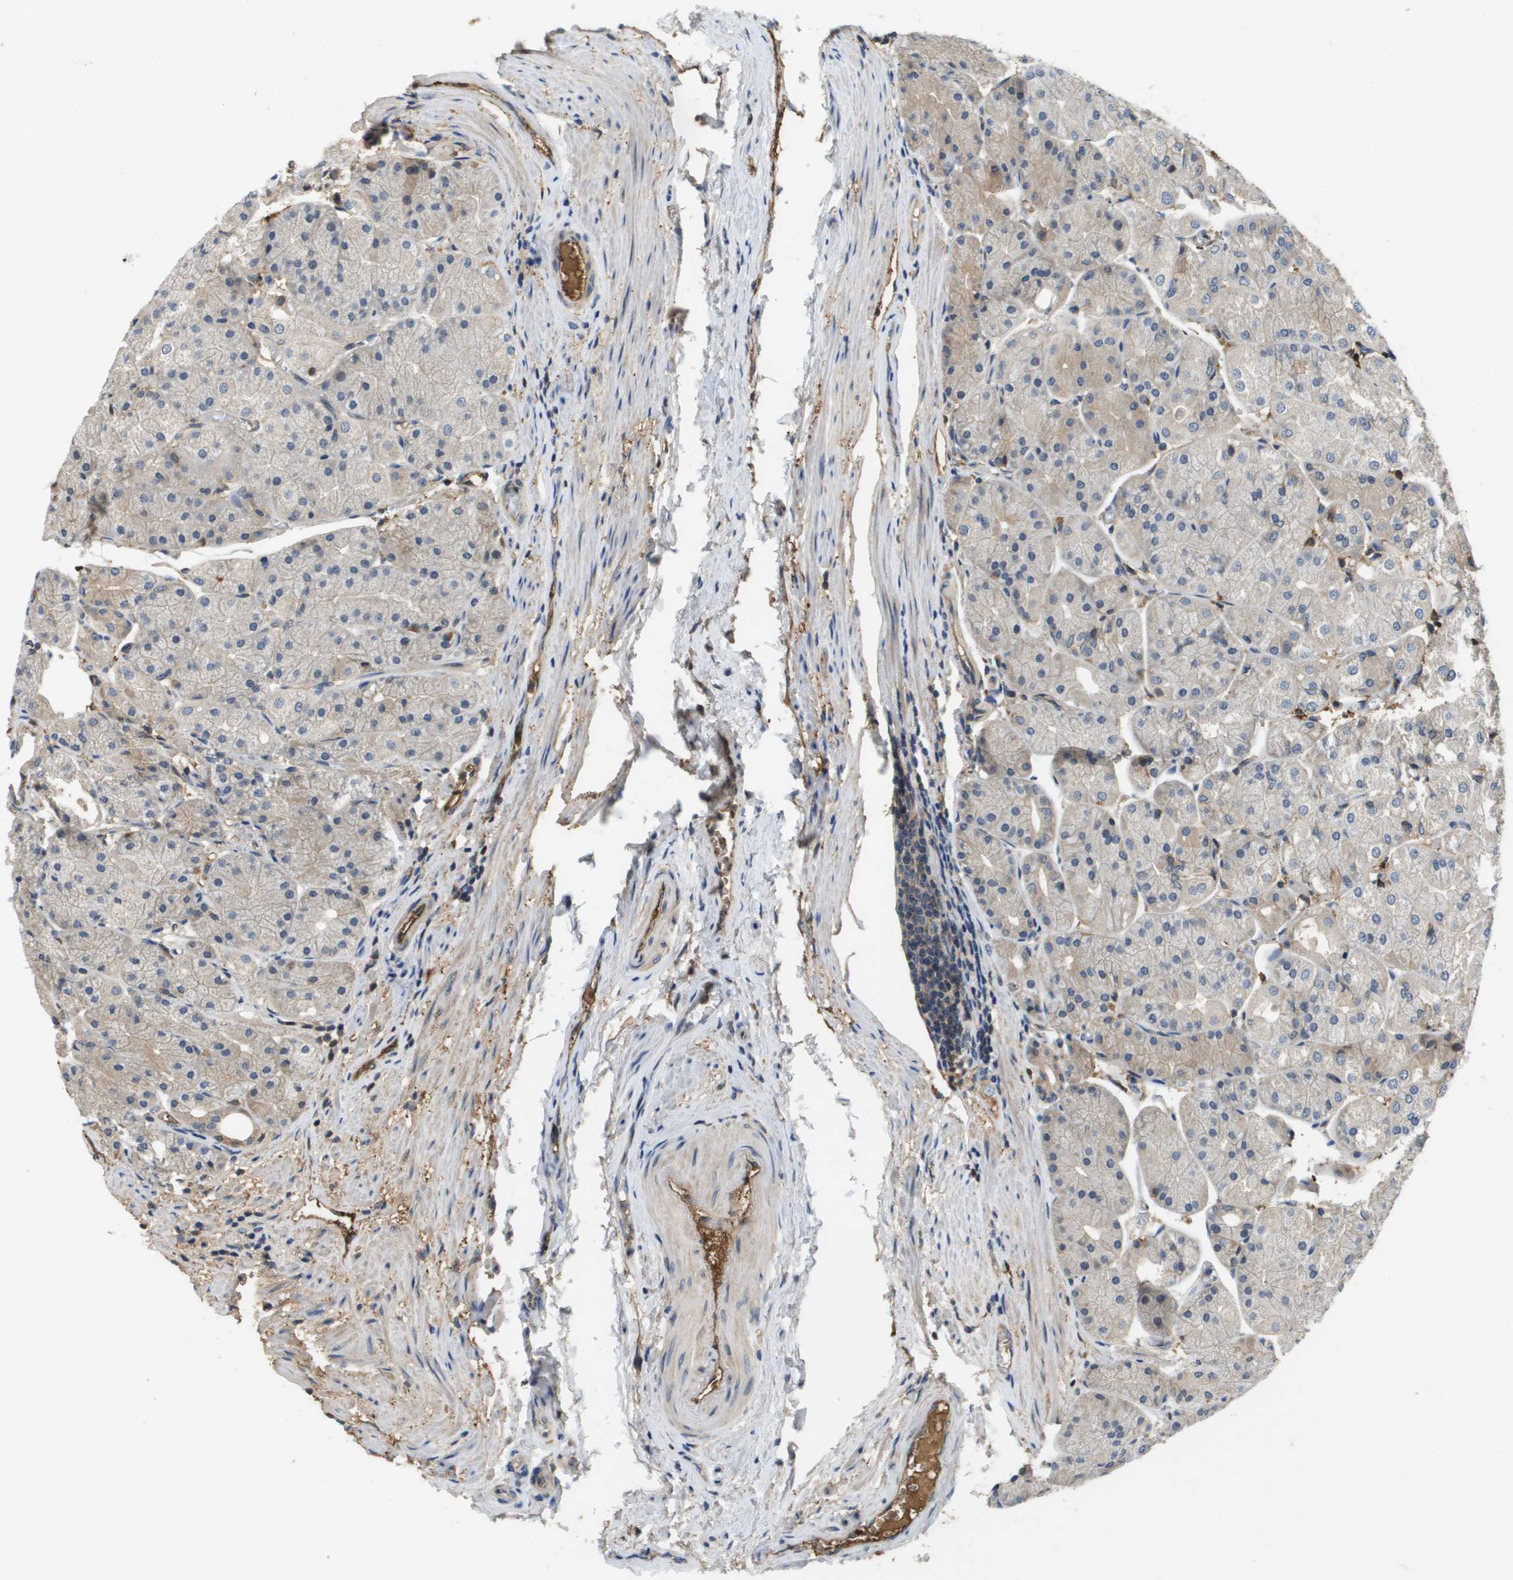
{"staining": {"intensity": "moderate", "quantity": "<25%", "location": "cytoplasmic/membranous"}, "tissue": "stomach", "cell_type": "Glandular cells", "image_type": "normal", "snomed": [{"axis": "morphology", "description": "Normal tissue, NOS"}, {"axis": "topography", "description": "Stomach, upper"}], "caption": "Brown immunohistochemical staining in unremarkable stomach shows moderate cytoplasmic/membranous expression in approximately <25% of glandular cells.", "gene": "SLC16A3", "patient": {"sex": "male", "age": 72}}